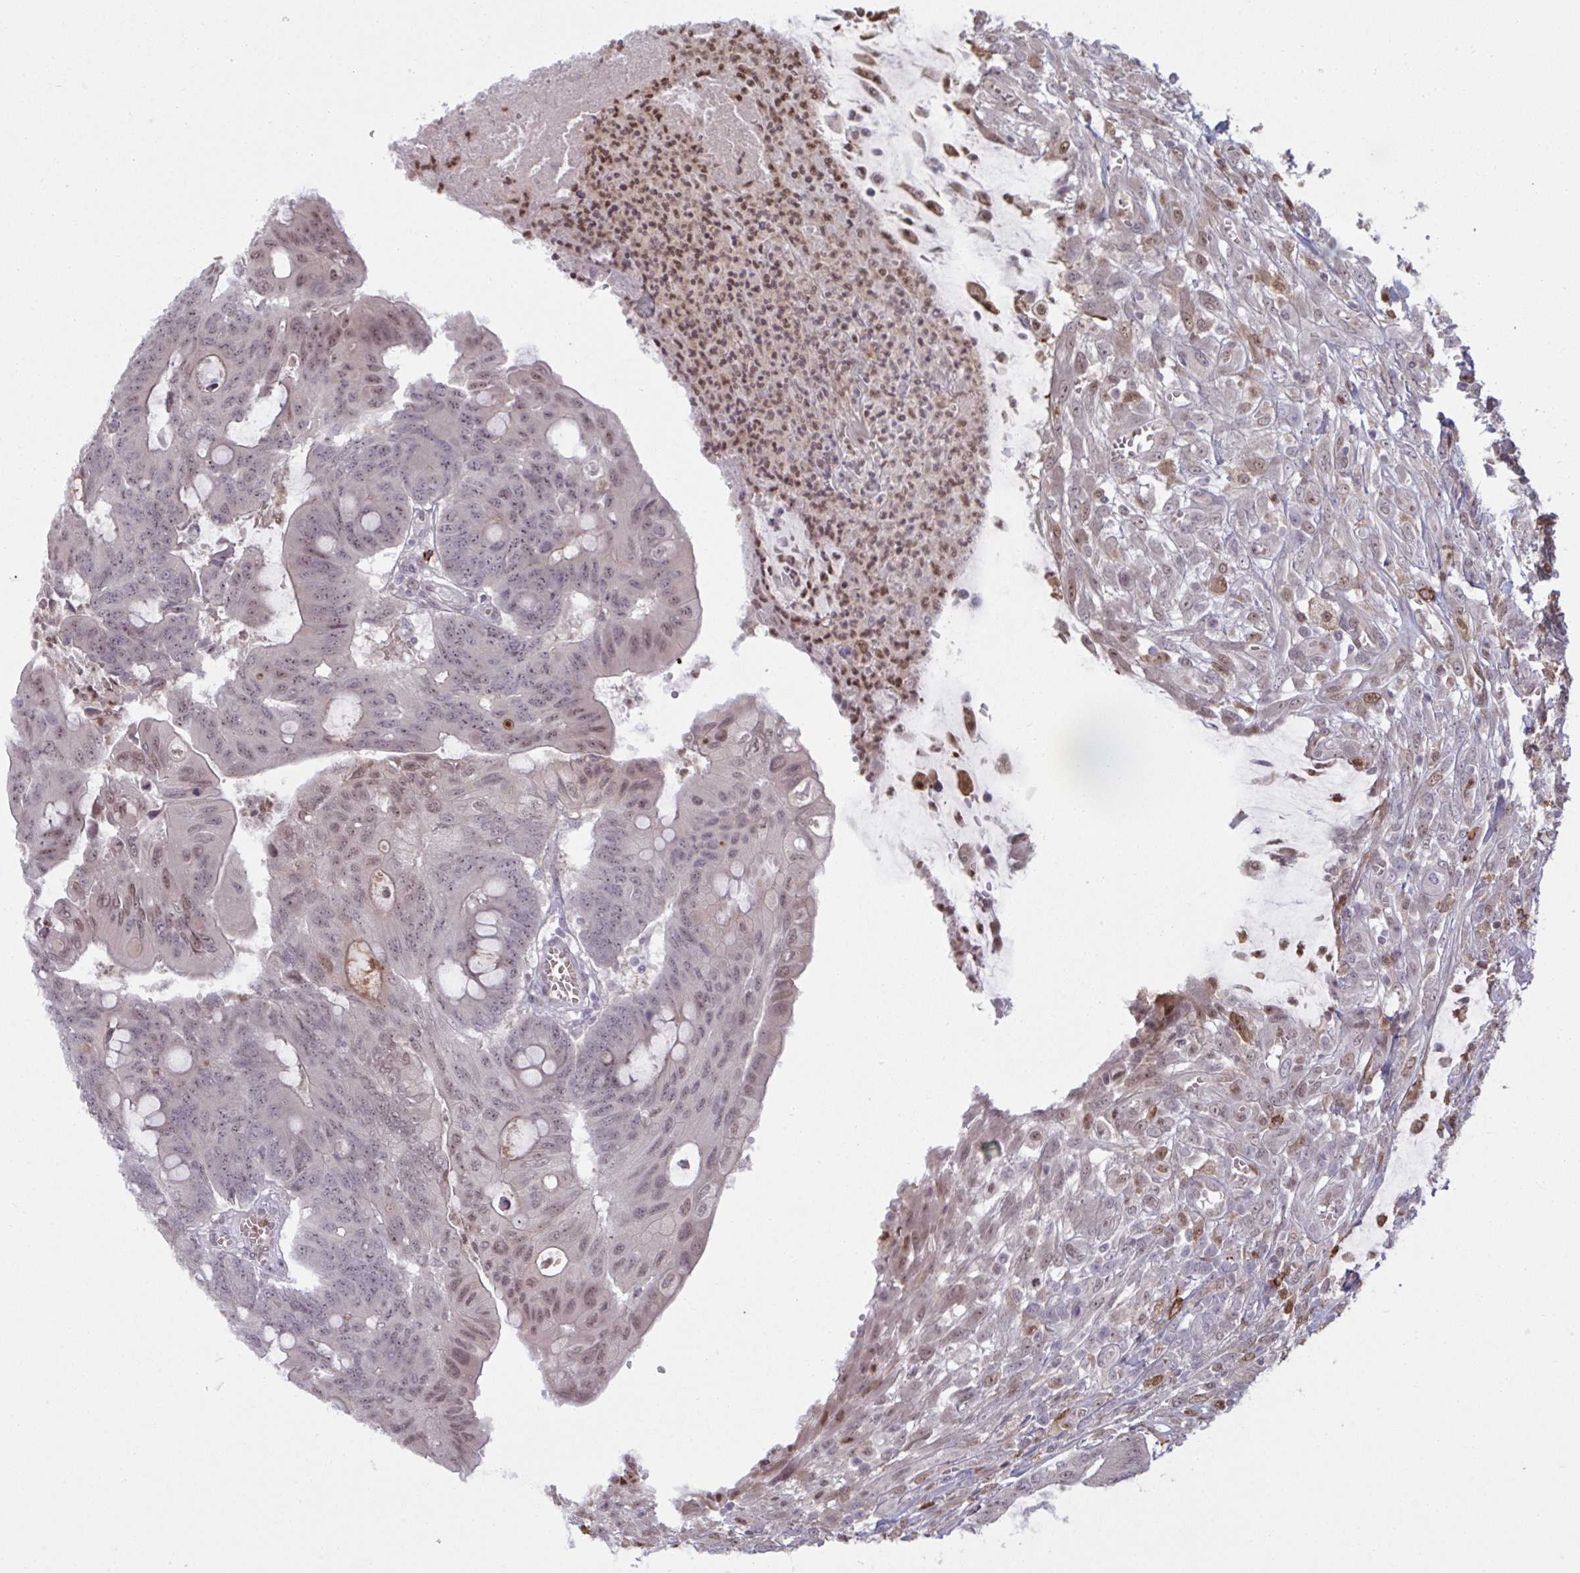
{"staining": {"intensity": "moderate", "quantity": "<25%", "location": "nuclear"}, "tissue": "colorectal cancer", "cell_type": "Tumor cells", "image_type": "cancer", "snomed": [{"axis": "morphology", "description": "Adenocarcinoma, NOS"}, {"axis": "topography", "description": "Colon"}], "caption": "This is an image of immunohistochemistry (IHC) staining of colorectal cancer, which shows moderate staining in the nuclear of tumor cells.", "gene": "UXT", "patient": {"sex": "male", "age": 65}}